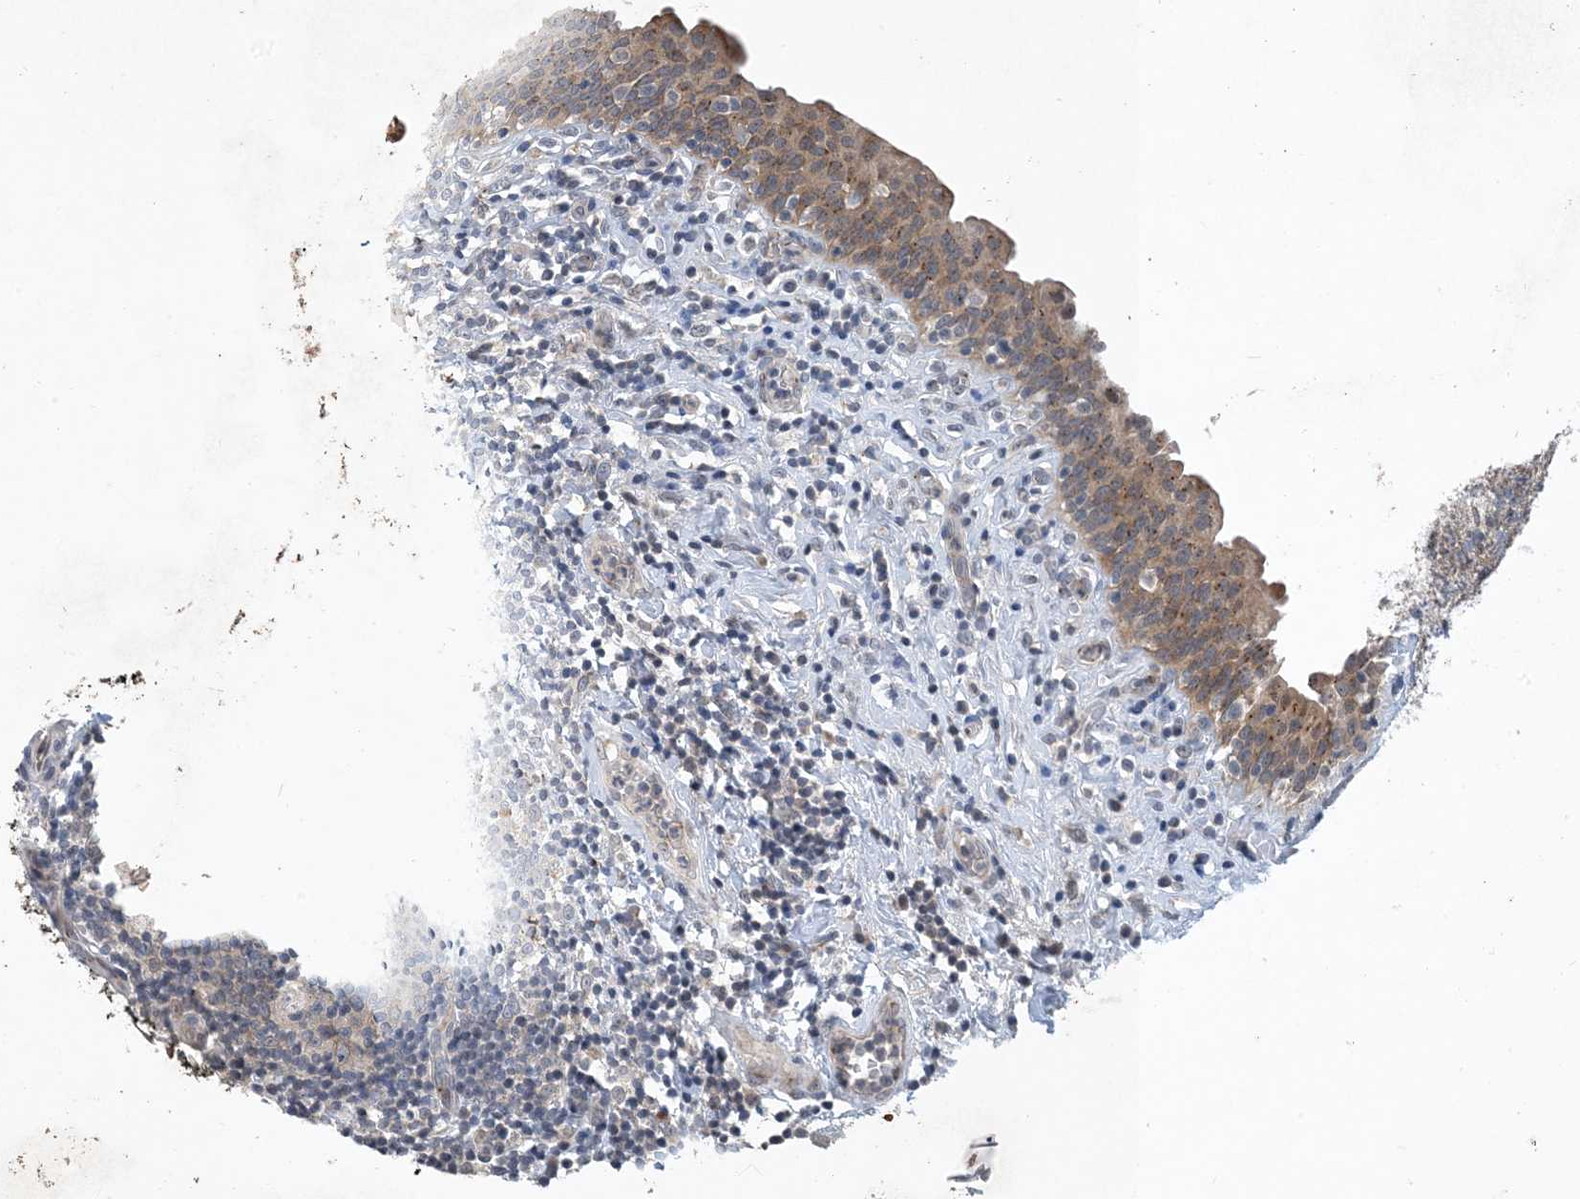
{"staining": {"intensity": "moderate", "quantity": ">75%", "location": "cytoplasmic/membranous"}, "tissue": "urinary bladder", "cell_type": "Urothelial cells", "image_type": "normal", "snomed": [{"axis": "morphology", "description": "Normal tissue, NOS"}, {"axis": "topography", "description": "Urinary bladder"}], "caption": "Immunohistochemistry micrograph of normal urinary bladder: human urinary bladder stained using immunohistochemistry (IHC) demonstrates medium levels of moderate protein expression localized specifically in the cytoplasmic/membranous of urothelial cells, appearing as a cytoplasmic/membranous brown color.", "gene": "TINAG", "patient": {"sex": "male", "age": 83}}